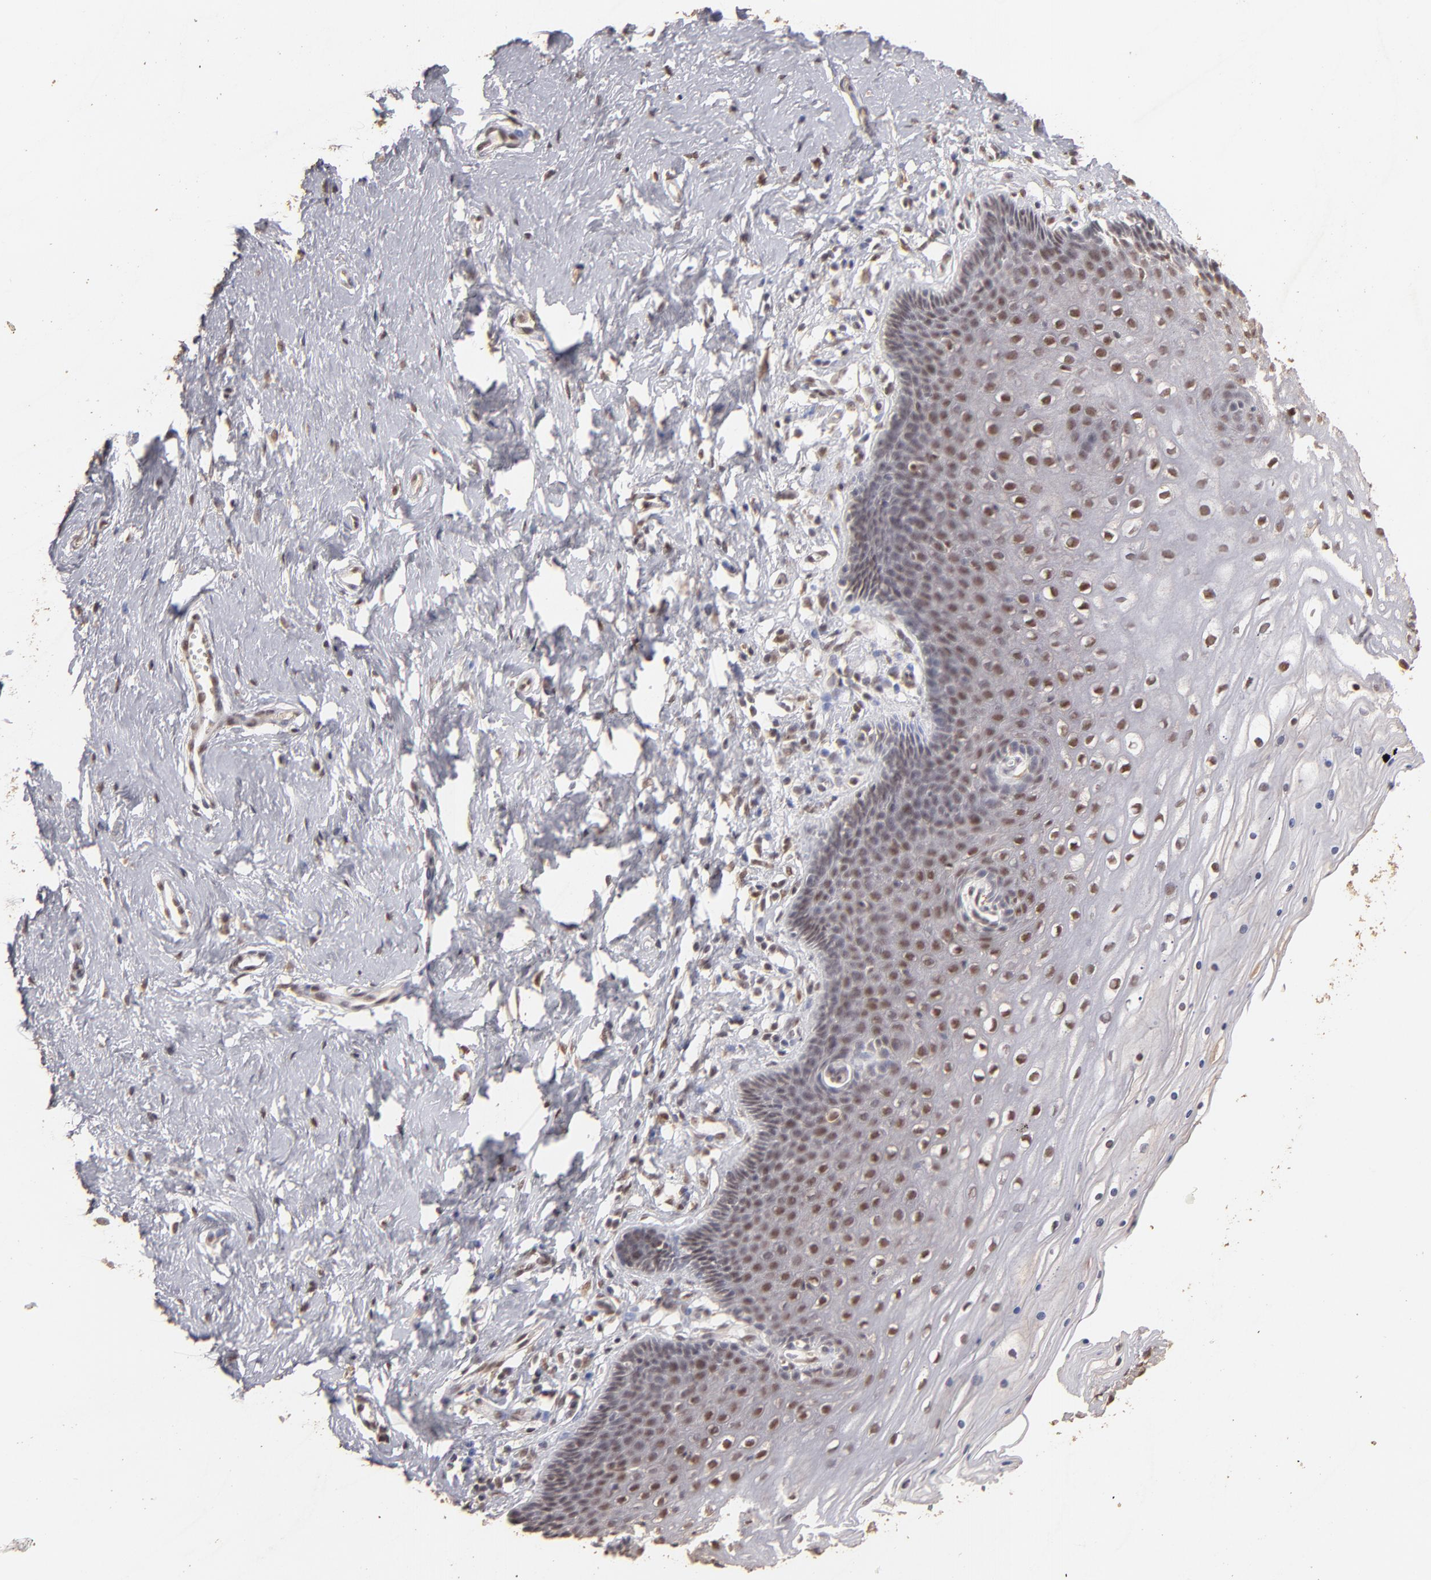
{"staining": {"intensity": "weak", "quantity": ">75%", "location": "nuclear"}, "tissue": "cervix", "cell_type": "Glandular cells", "image_type": "normal", "snomed": [{"axis": "morphology", "description": "Normal tissue, NOS"}, {"axis": "topography", "description": "Cervix"}], "caption": "Unremarkable cervix displays weak nuclear staining in about >75% of glandular cells.", "gene": "CLOCK", "patient": {"sex": "female", "age": 39}}